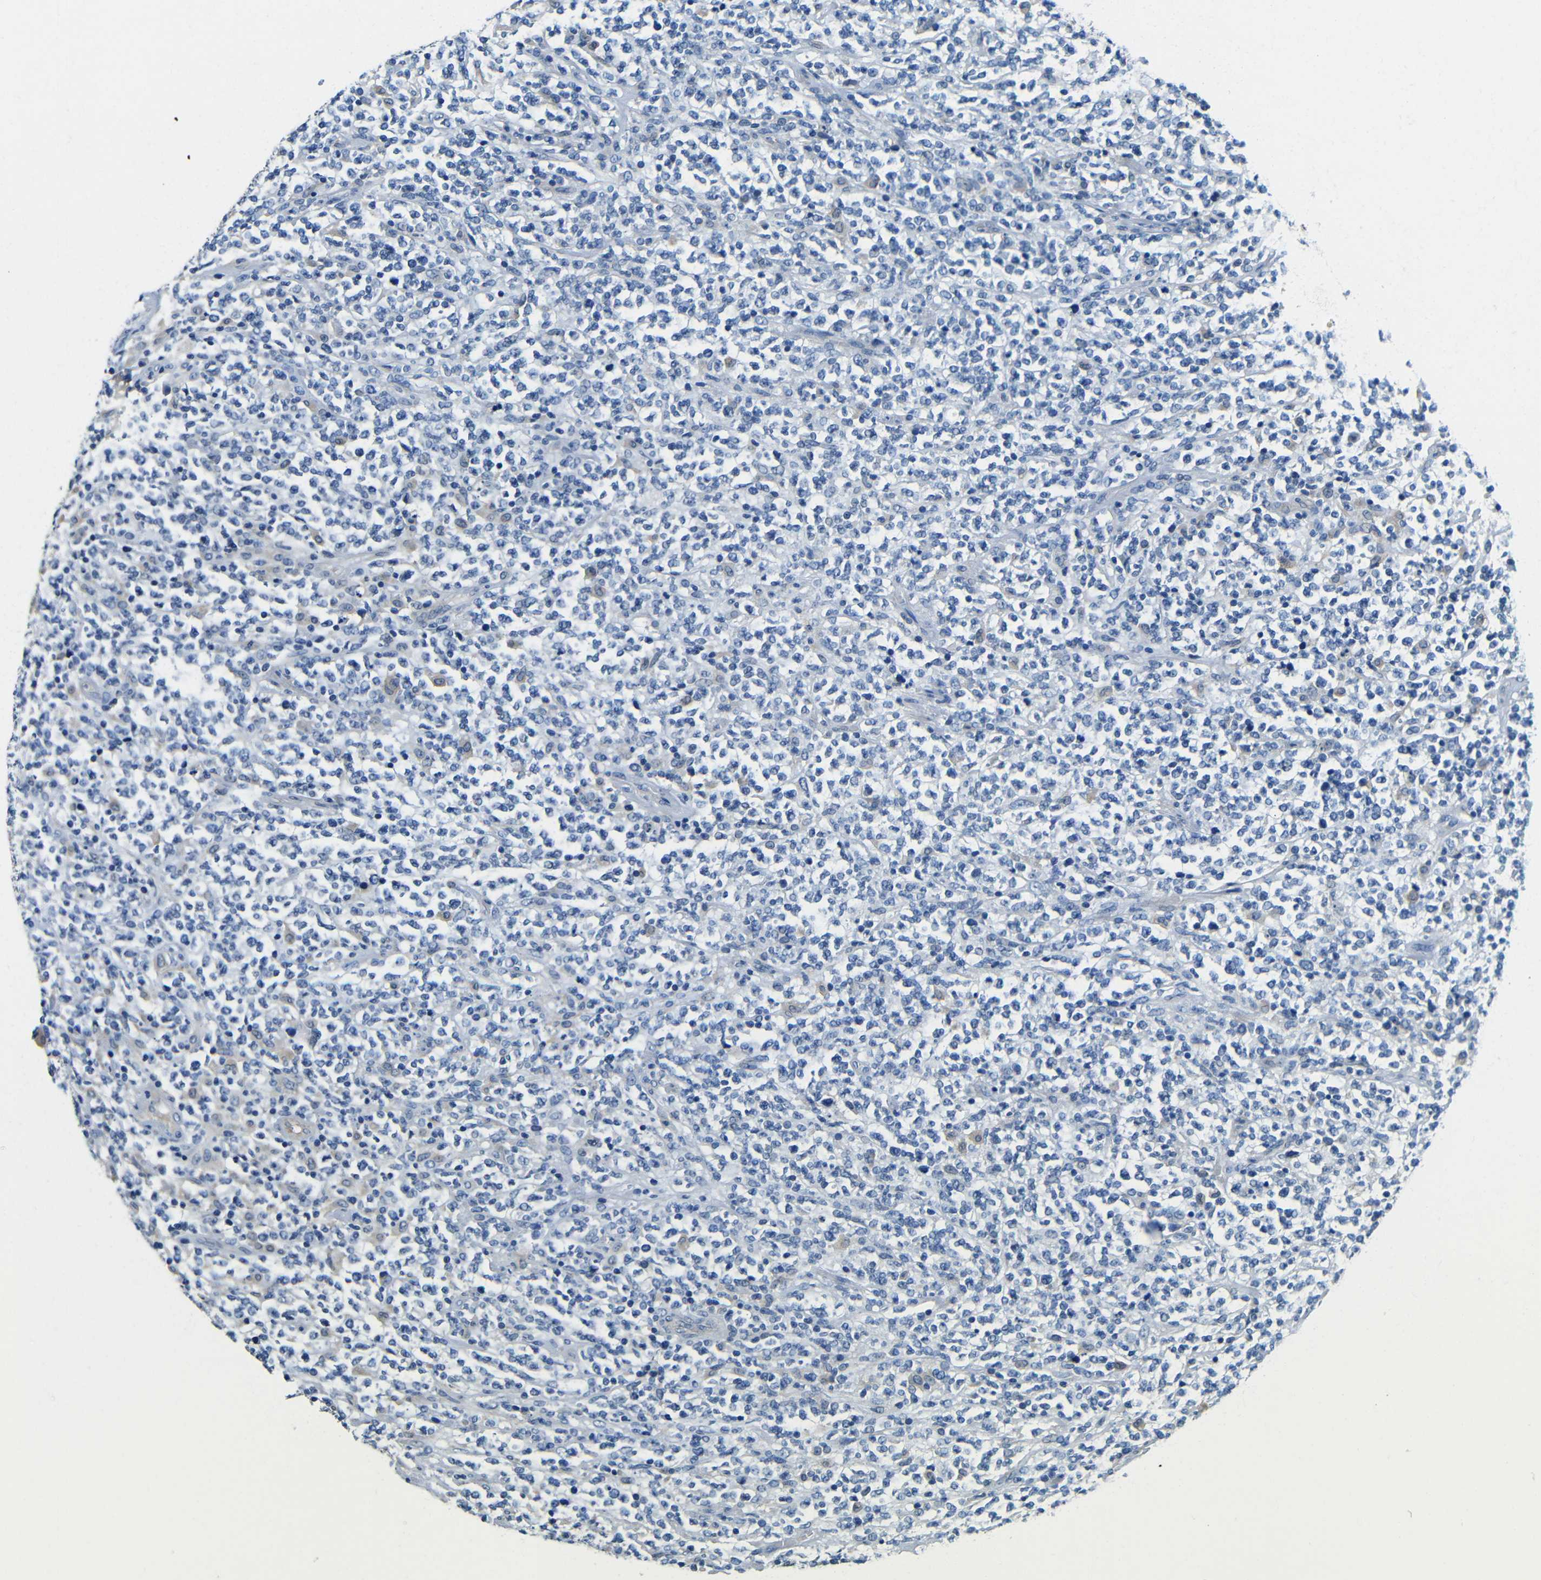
{"staining": {"intensity": "negative", "quantity": "none", "location": "none"}, "tissue": "lymphoma", "cell_type": "Tumor cells", "image_type": "cancer", "snomed": [{"axis": "morphology", "description": "Malignant lymphoma, non-Hodgkin's type, High grade"}, {"axis": "topography", "description": "Soft tissue"}], "caption": "Lymphoma was stained to show a protein in brown. There is no significant positivity in tumor cells.", "gene": "FMO5", "patient": {"sex": "male", "age": 18}}